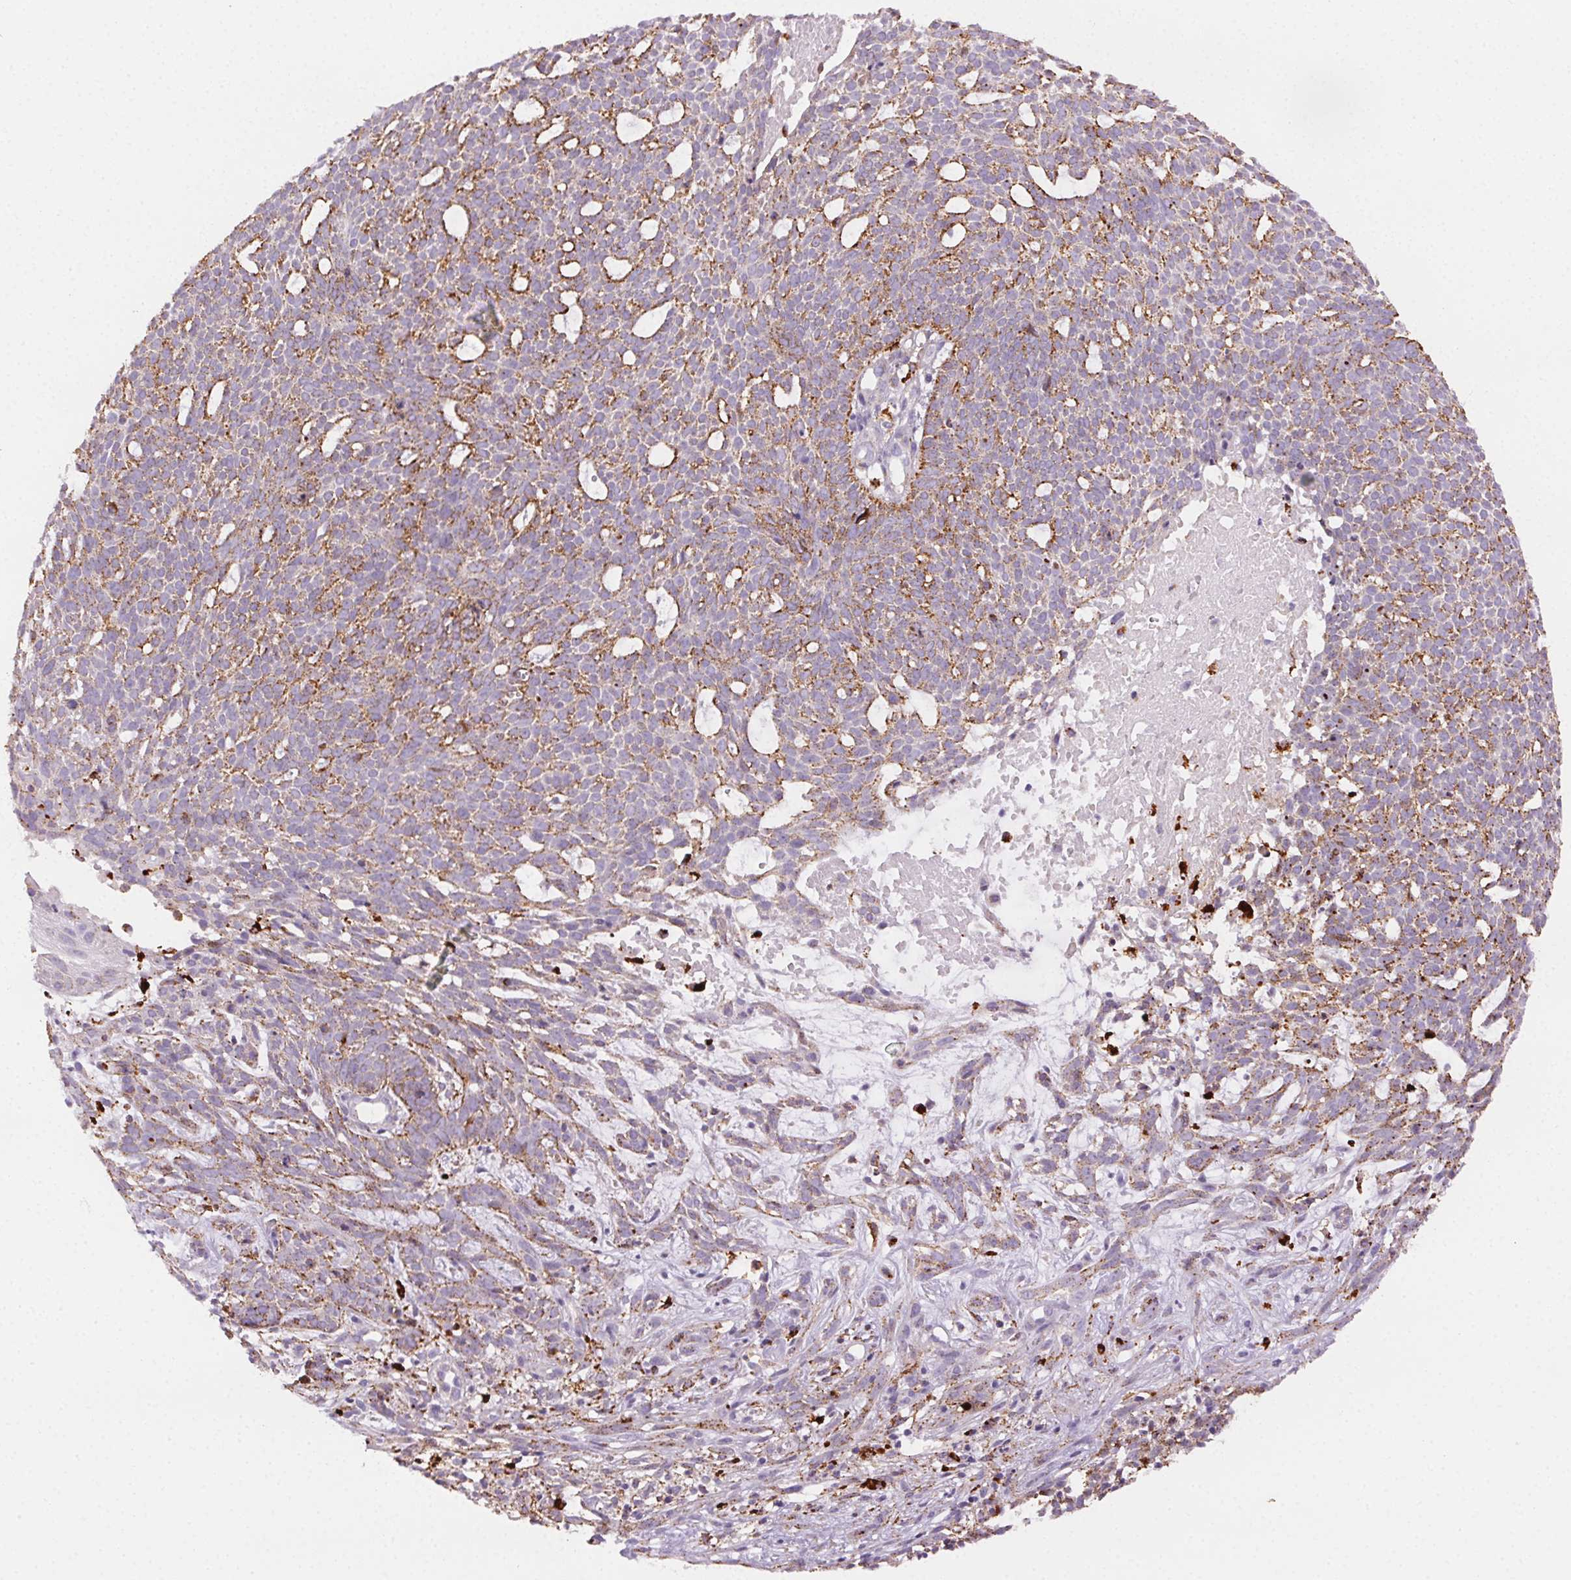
{"staining": {"intensity": "moderate", "quantity": "25%-75%", "location": "cytoplasmic/membranous"}, "tissue": "skin cancer", "cell_type": "Tumor cells", "image_type": "cancer", "snomed": [{"axis": "morphology", "description": "Basal cell carcinoma"}, {"axis": "topography", "description": "Skin"}], "caption": "Moderate cytoplasmic/membranous protein expression is appreciated in about 25%-75% of tumor cells in skin basal cell carcinoma.", "gene": "SCPEP1", "patient": {"sex": "male", "age": 59}}